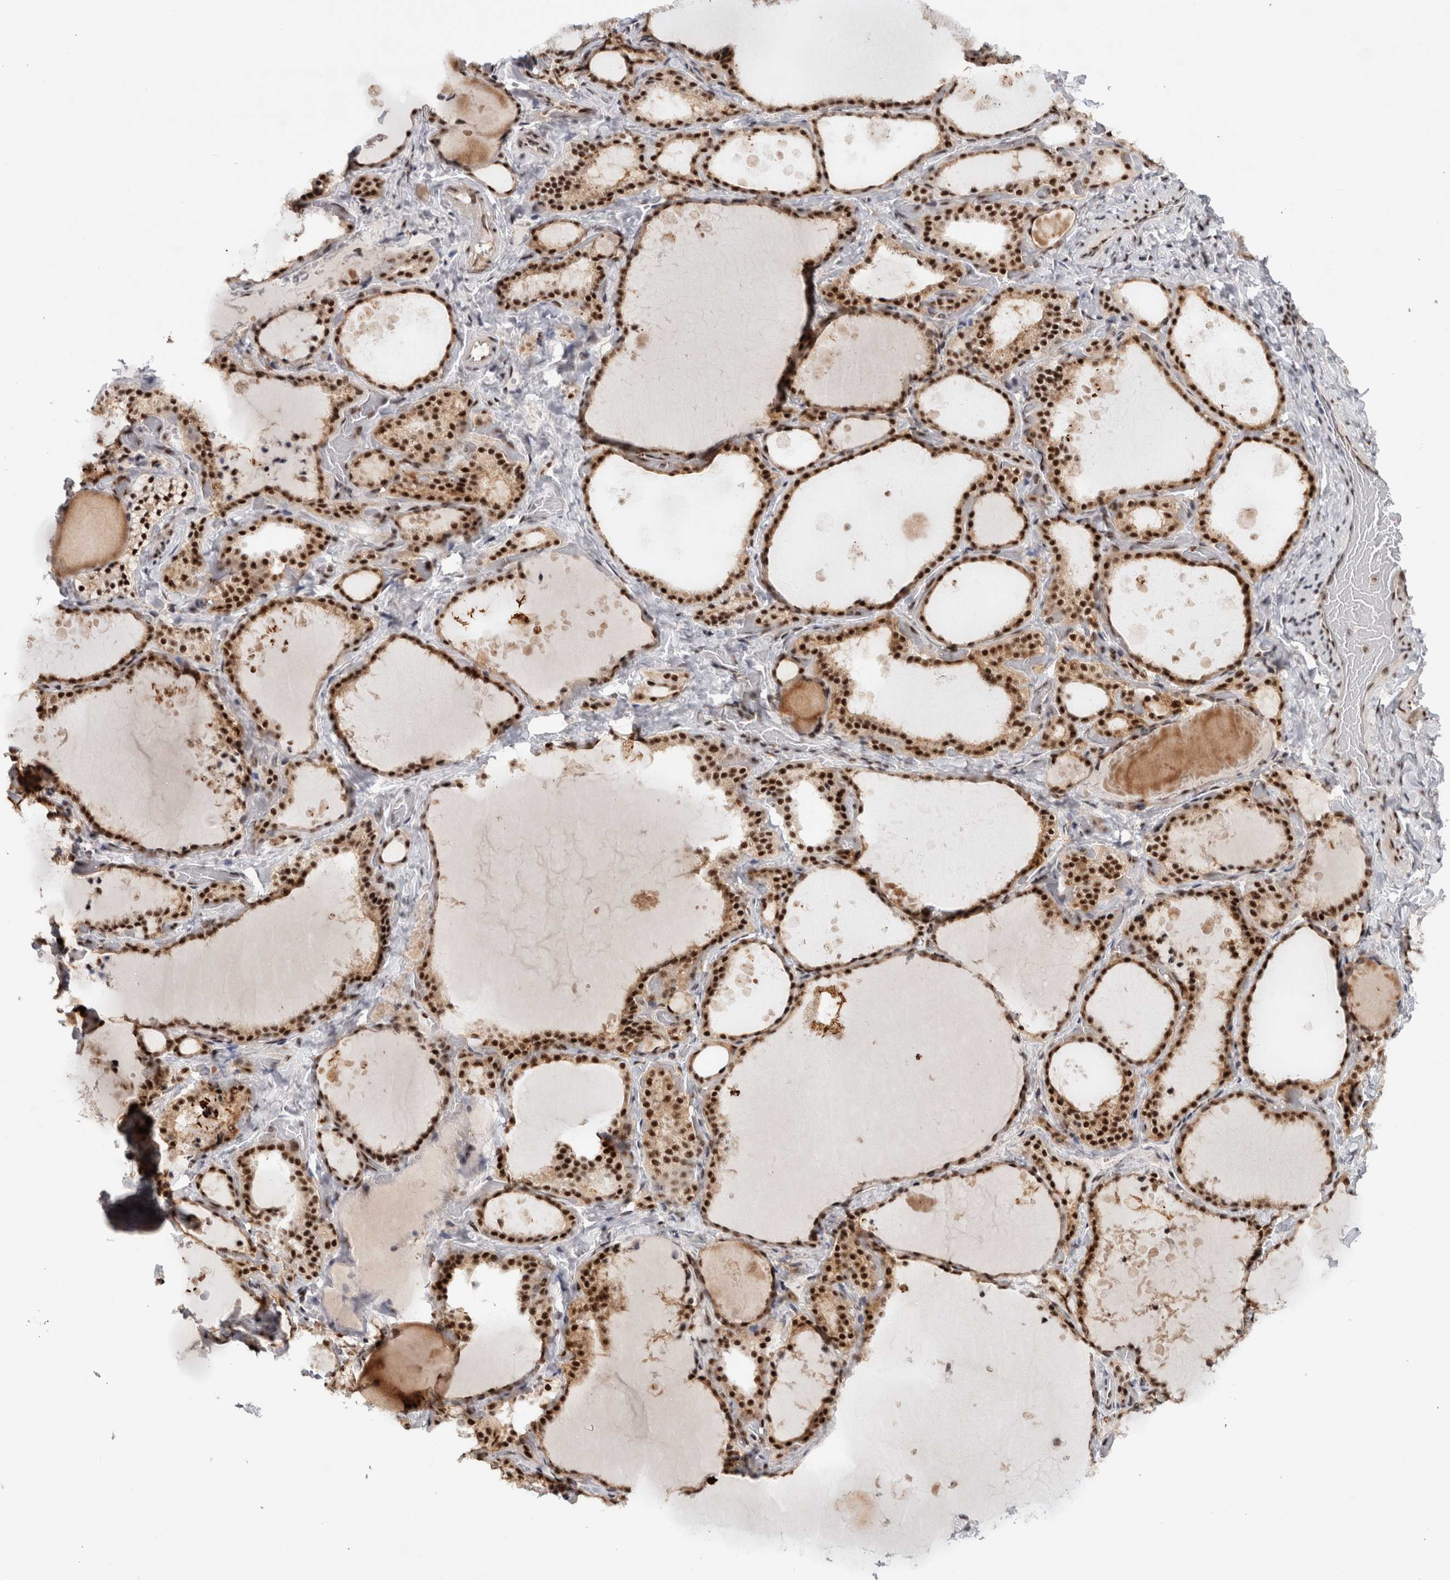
{"staining": {"intensity": "strong", "quantity": ">75%", "location": "cytoplasmic/membranous,nuclear"}, "tissue": "thyroid gland", "cell_type": "Glandular cells", "image_type": "normal", "snomed": [{"axis": "morphology", "description": "Normal tissue, NOS"}, {"axis": "topography", "description": "Thyroid gland"}], "caption": "Brown immunohistochemical staining in normal human thyroid gland reveals strong cytoplasmic/membranous,nuclear positivity in about >75% of glandular cells.", "gene": "MKNK1", "patient": {"sex": "female", "age": 44}}